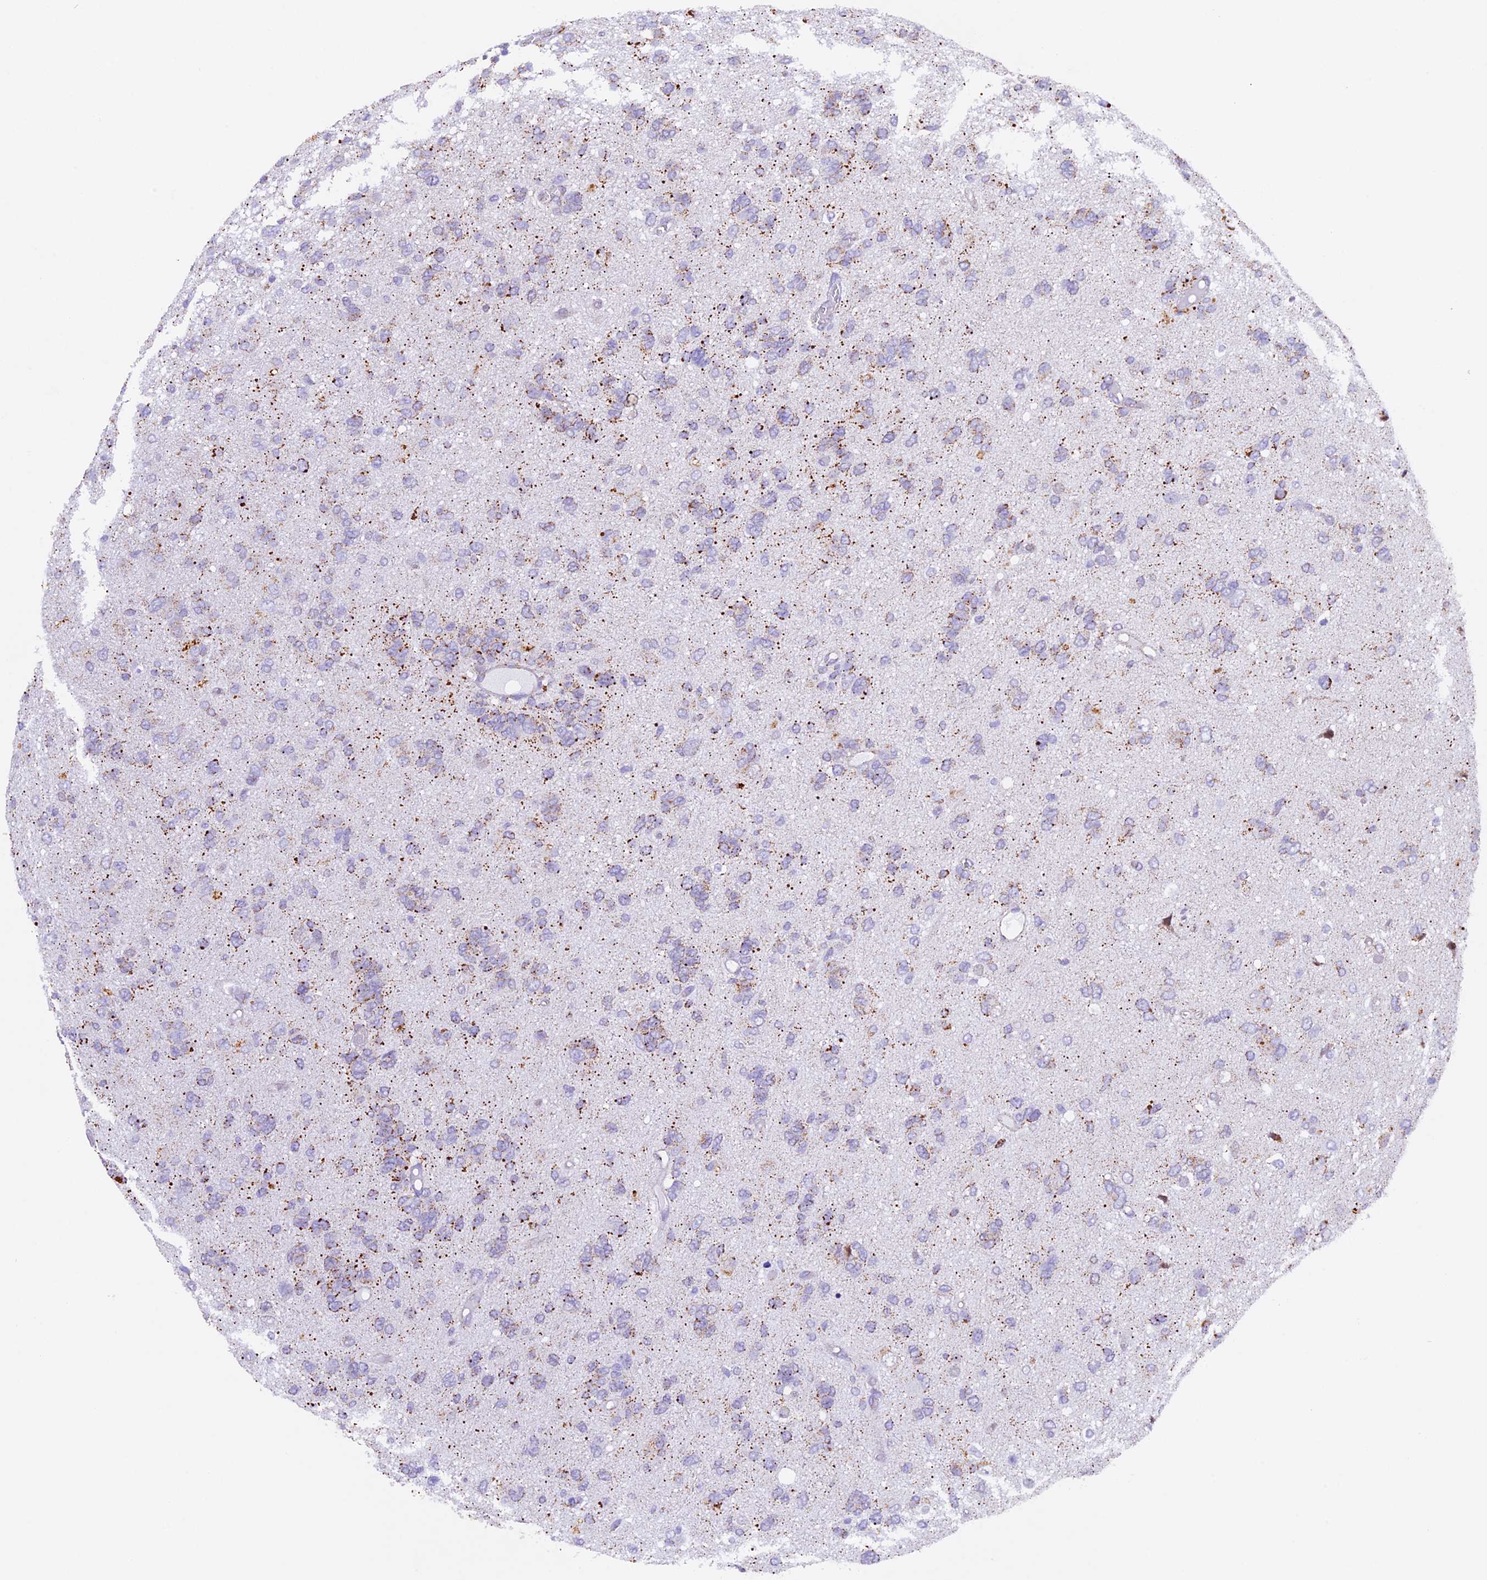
{"staining": {"intensity": "negative", "quantity": "none", "location": "none"}, "tissue": "glioma", "cell_type": "Tumor cells", "image_type": "cancer", "snomed": [{"axis": "morphology", "description": "Glioma, malignant, High grade"}, {"axis": "topography", "description": "Brain"}], "caption": "A high-resolution image shows immunohistochemistry staining of malignant glioma (high-grade), which displays no significant positivity in tumor cells.", "gene": "TFAM", "patient": {"sex": "female", "age": 59}}